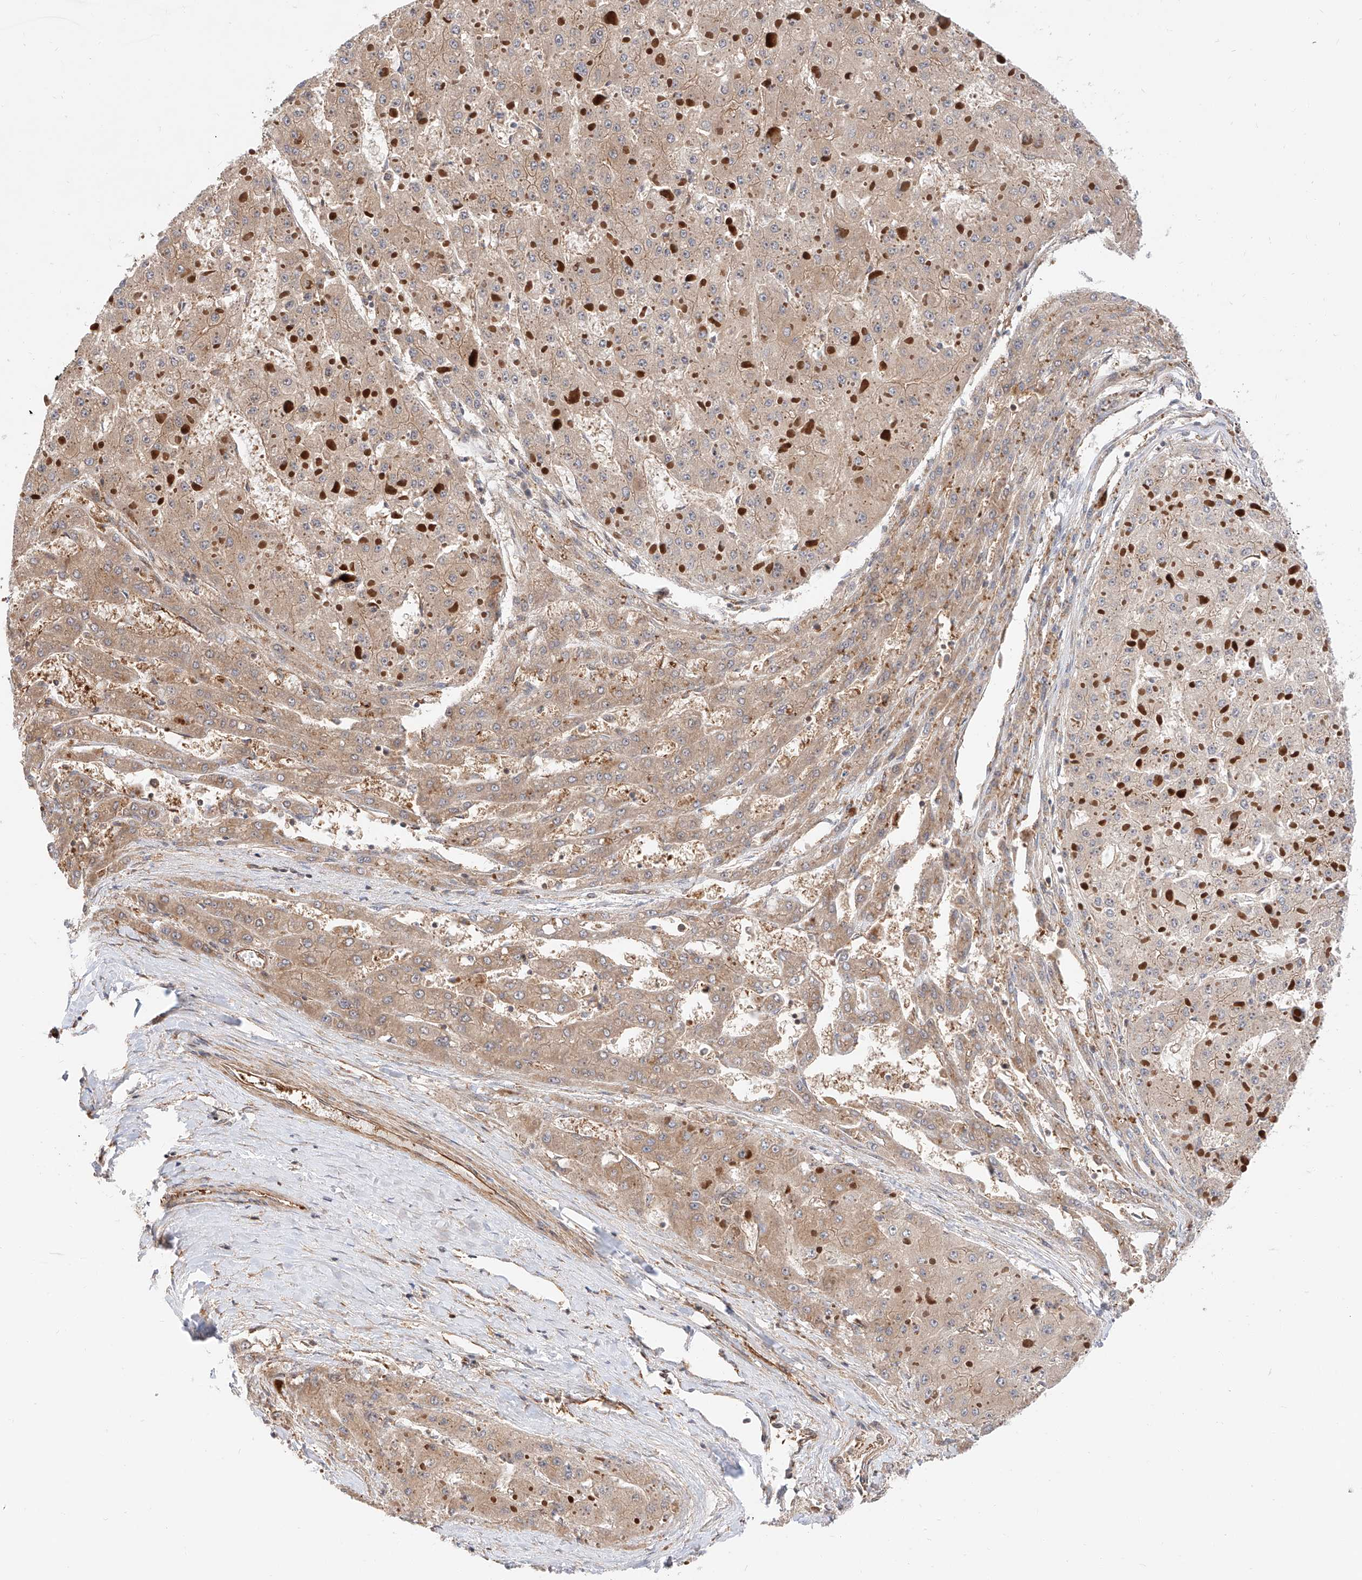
{"staining": {"intensity": "weak", "quantity": ">75%", "location": "cytoplasmic/membranous"}, "tissue": "liver cancer", "cell_type": "Tumor cells", "image_type": "cancer", "snomed": [{"axis": "morphology", "description": "Carcinoma, Hepatocellular, NOS"}, {"axis": "topography", "description": "Liver"}], "caption": "This micrograph exhibits immunohistochemistry (IHC) staining of human liver hepatocellular carcinoma, with low weak cytoplasmic/membranous positivity in about >75% of tumor cells.", "gene": "ISCA2", "patient": {"sex": "female", "age": 73}}